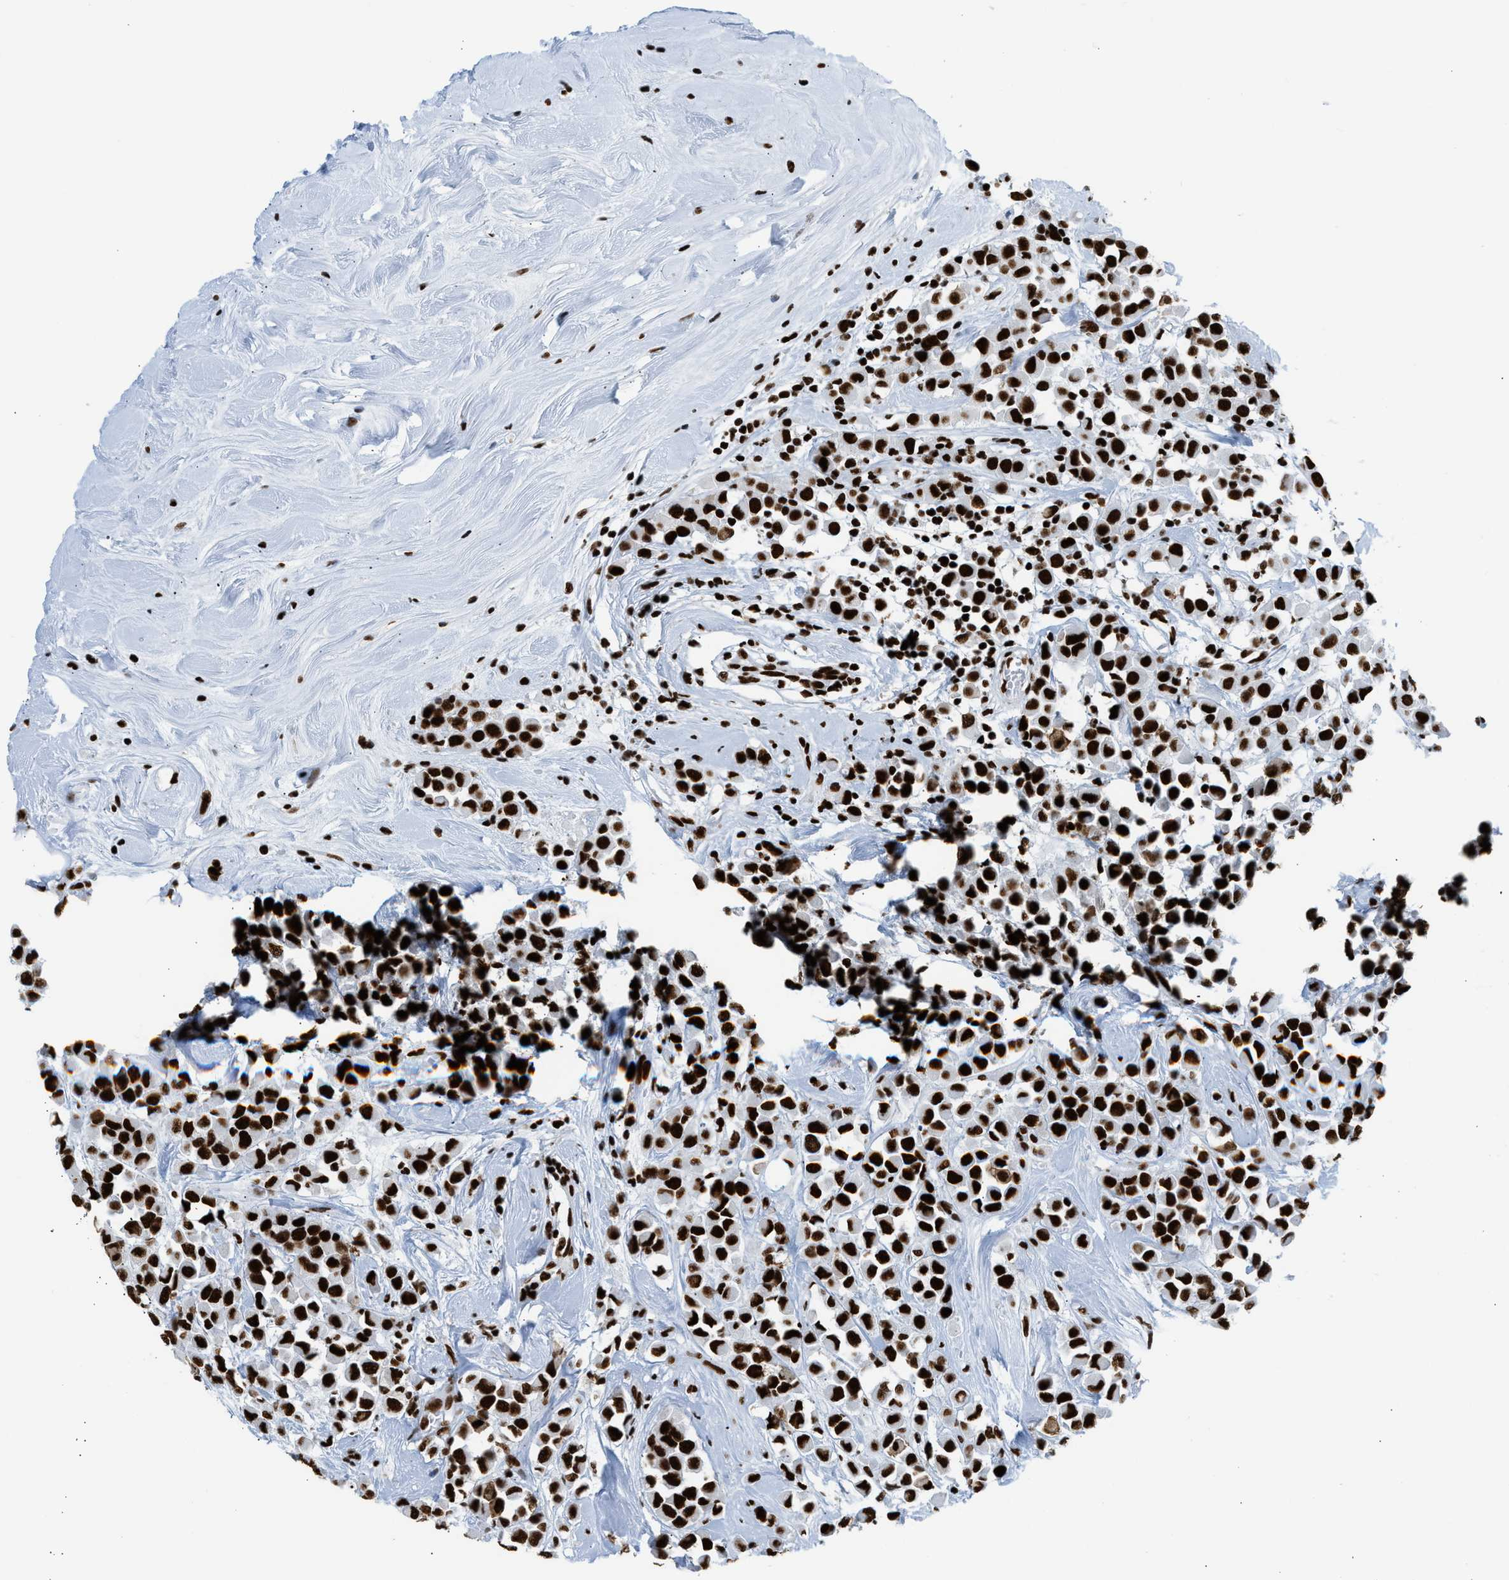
{"staining": {"intensity": "strong", "quantity": ">75%", "location": "nuclear"}, "tissue": "breast cancer", "cell_type": "Tumor cells", "image_type": "cancer", "snomed": [{"axis": "morphology", "description": "Duct carcinoma"}, {"axis": "topography", "description": "Breast"}], "caption": "Brown immunohistochemical staining in human breast cancer displays strong nuclear expression in approximately >75% of tumor cells.", "gene": "PIF1", "patient": {"sex": "female", "age": 61}}